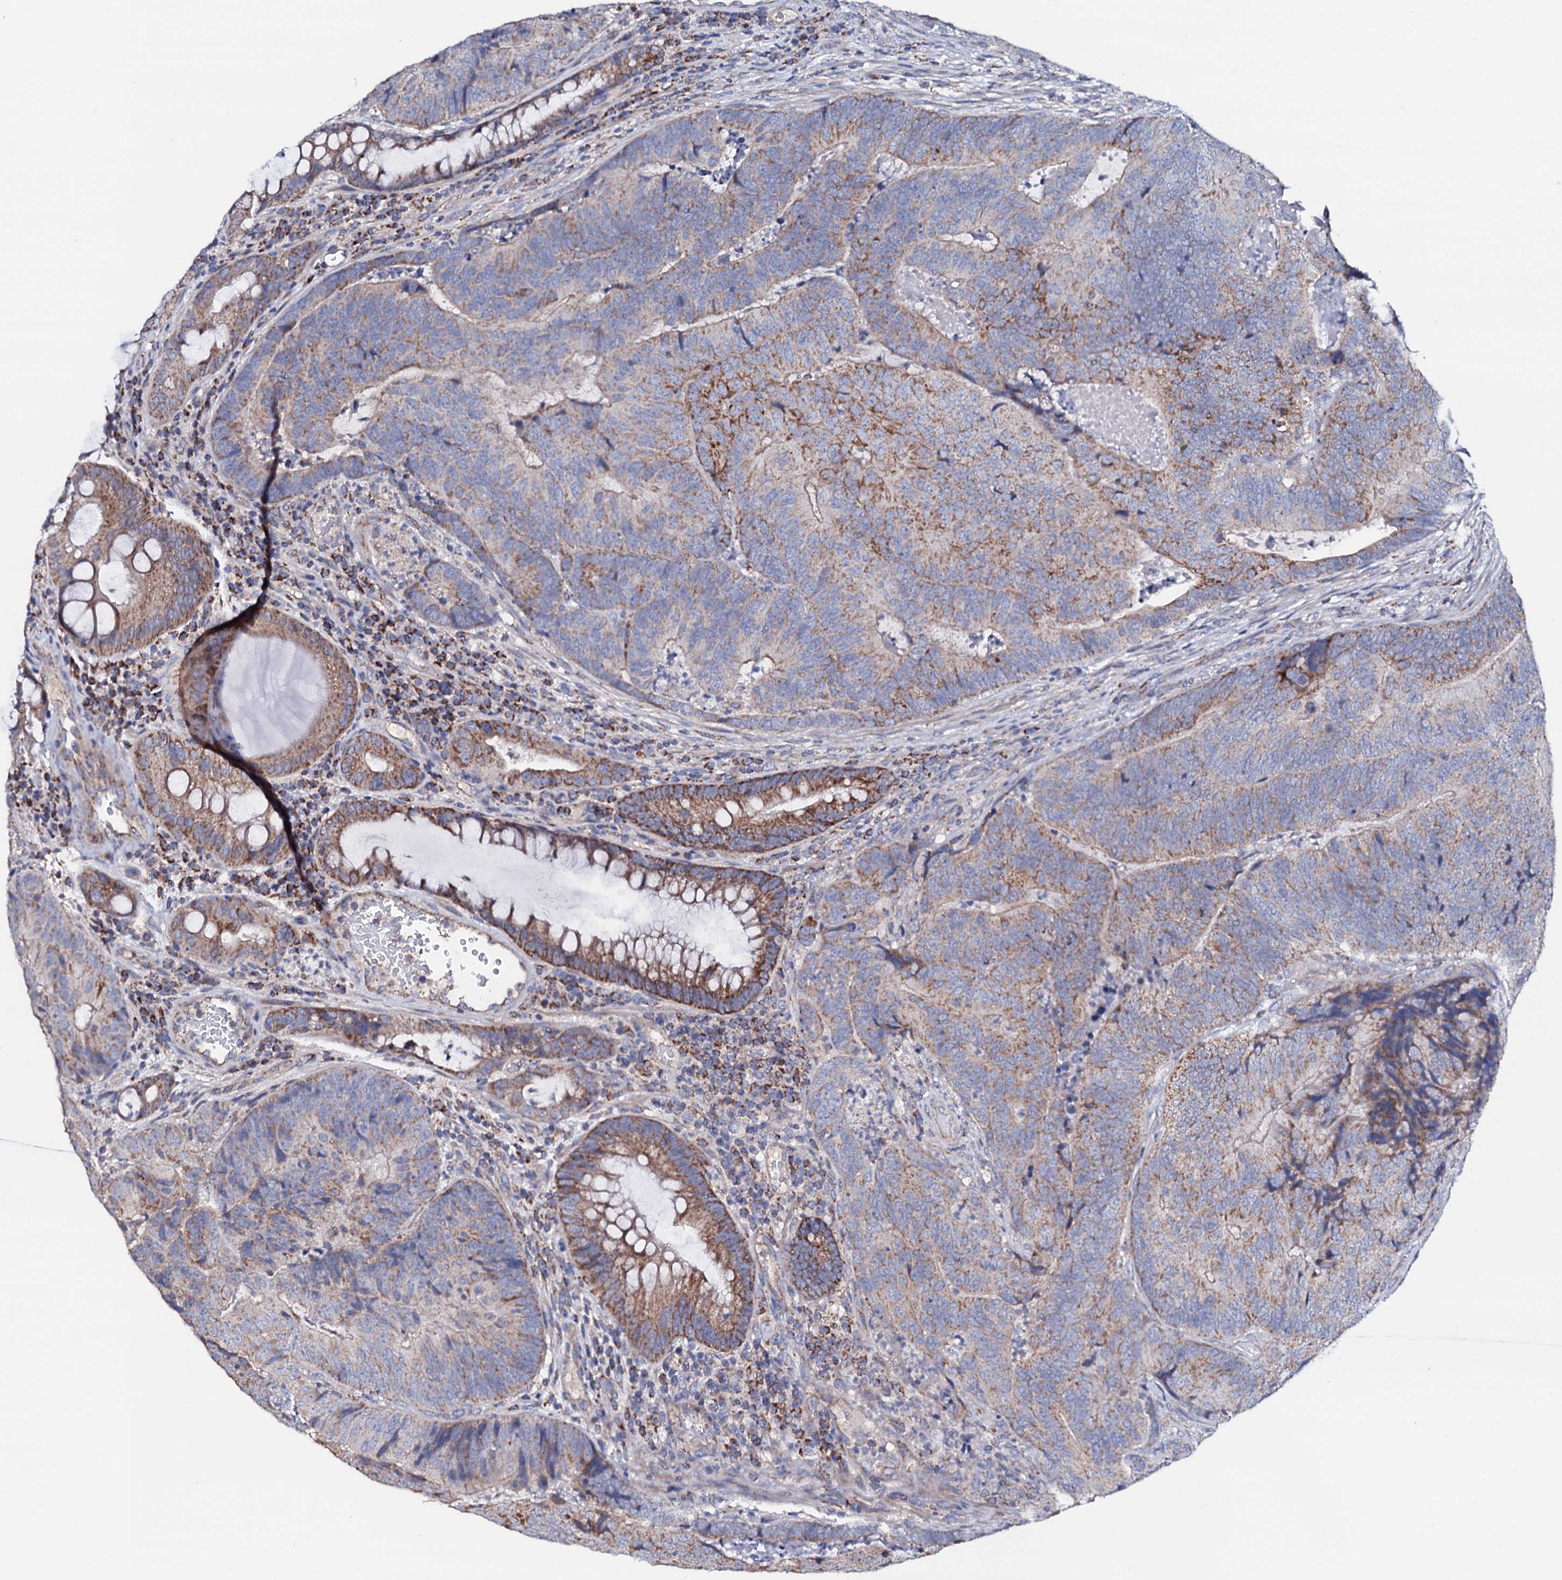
{"staining": {"intensity": "moderate", "quantity": "25%-75%", "location": "cytoplasmic/membranous"}, "tissue": "colorectal cancer", "cell_type": "Tumor cells", "image_type": "cancer", "snomed": [{"axis": "morphology", "description": "Adenocarcinoma, NOS"}, {"axis": "topography", "description": "Colon"}], "caption": "Colorectal cancer (adenocarcinoma) stained with DAB (3,3'-diaminobenzidine) immunohistochemistry exhibits medium levels of moderate cytoplasmic/membranous expression in about 25%-75% of tumor cells.", "gene": "TCAF2", "patient": {"sex": "female", "age": 67}}